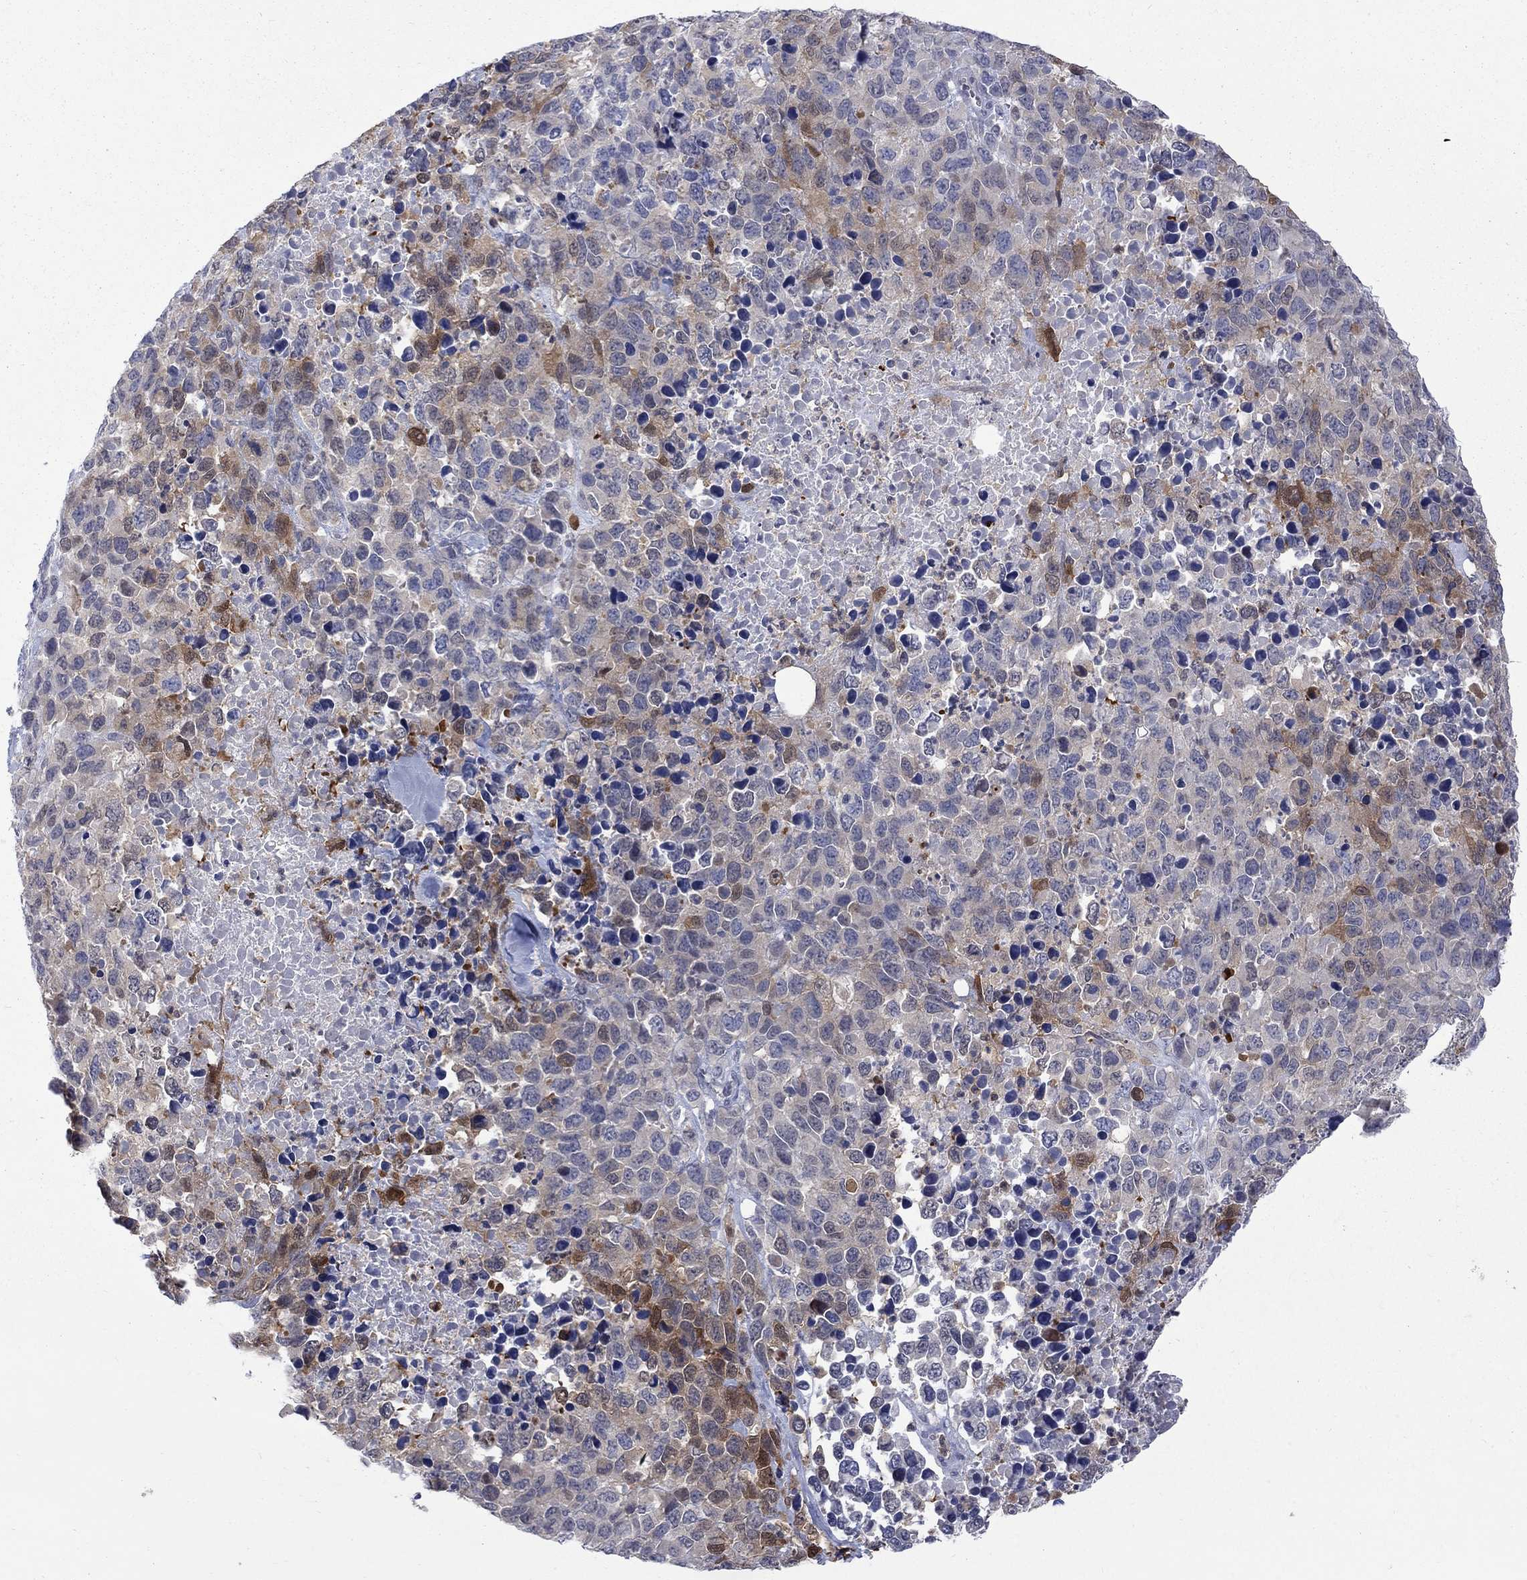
{"staining": {"intensity": "moderate", "quantity": "<25%", "location": "cytoplasmic/membranous"}, "tissue": "melanoma", "cell_type": "Tumor cells", "image_type": "cancer", "snomed": [{"axis": "morphology", "description": "Malignant melanoma, Metastatic site"}, {"axis": "topography", "description": "Skin"}], "caption": "About <25% of tumor cells in malignant melanoma (metastatic site) reveal moderate cytoplasmic/membranous protein staining as visualized by brown immunohistochemical staining.", "gene": "HKDC1", "patient": {"sex": "male", "age": 84}}